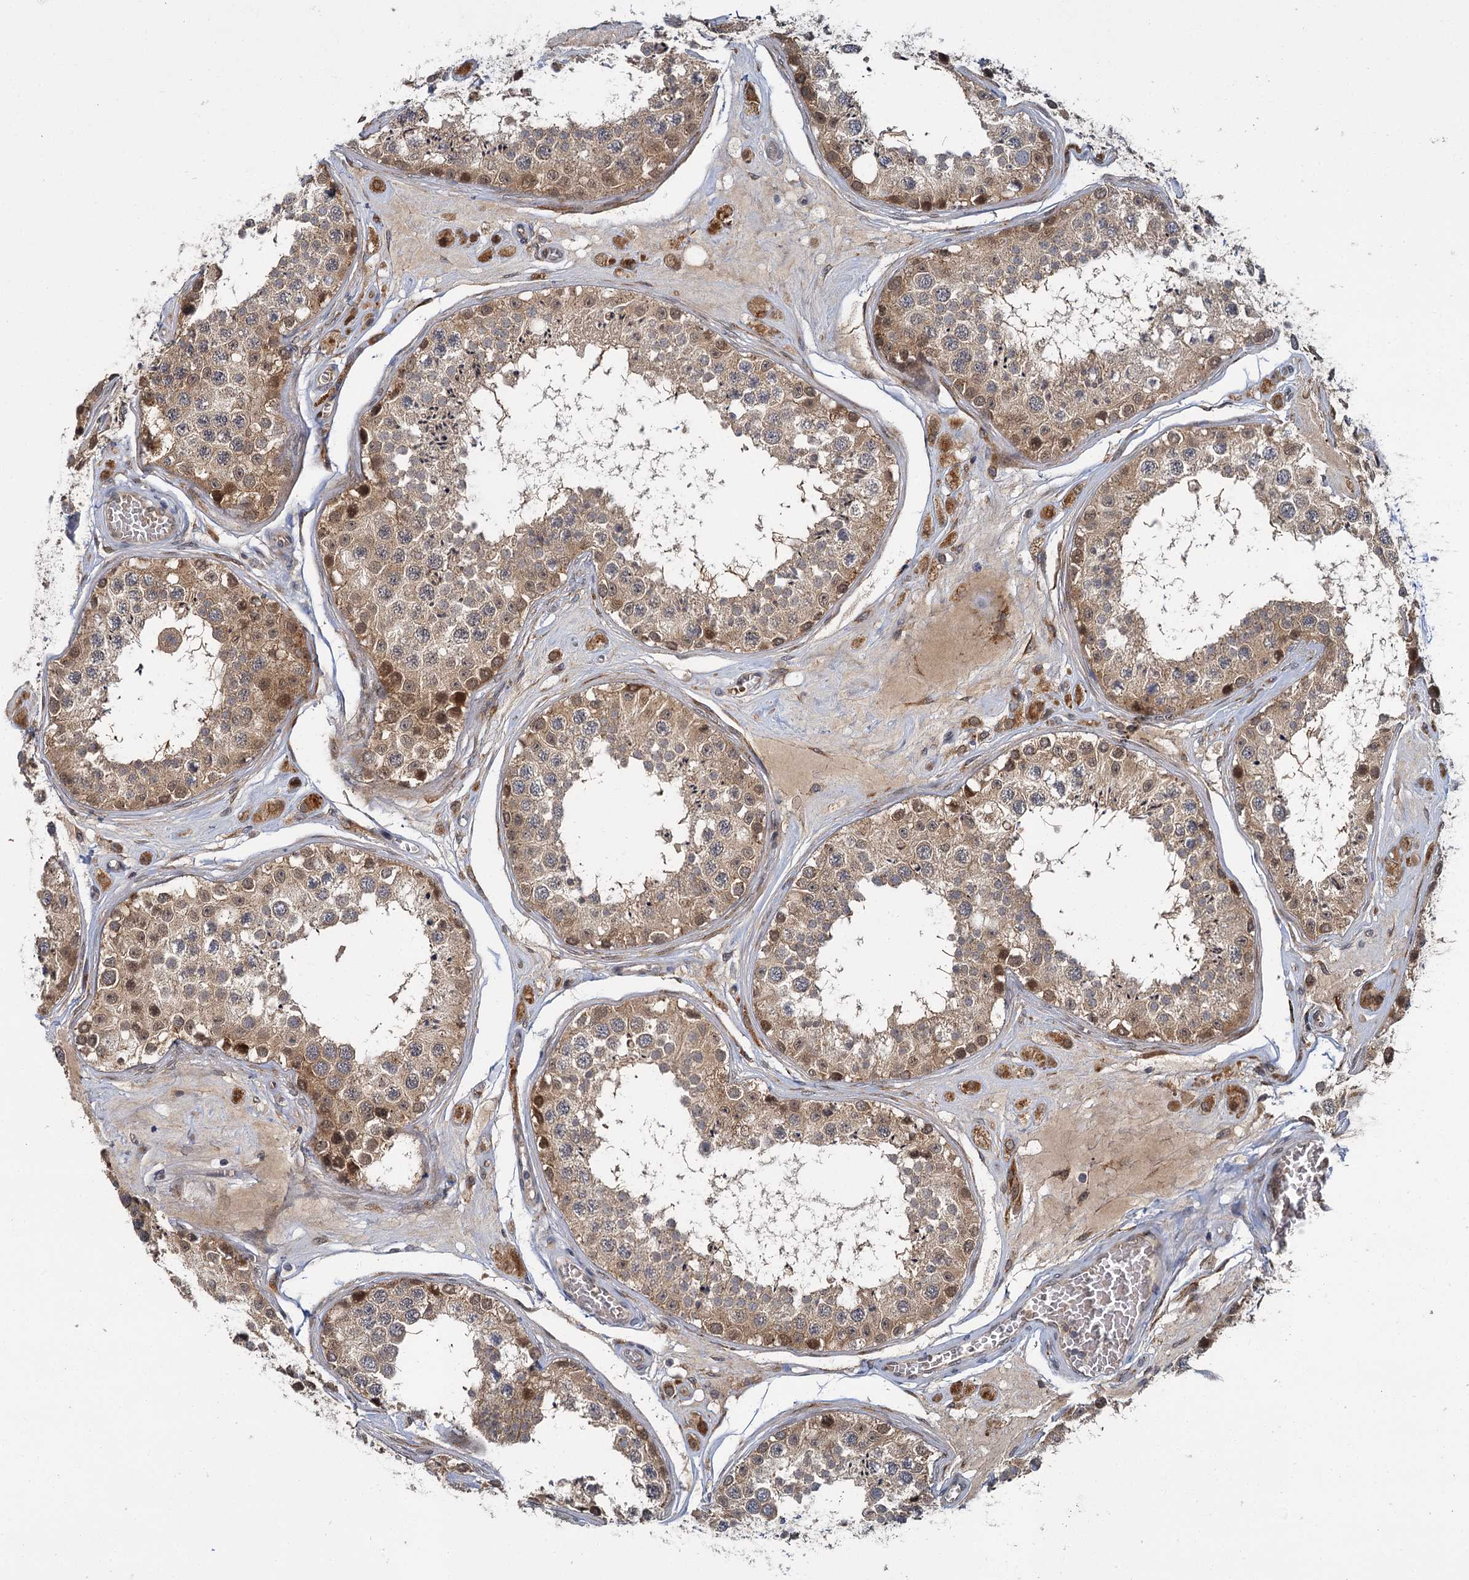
{"staining": {"intensity": "moderate", "quantity": ">75%", "location": "cytoplasmic/membranous"}, "tissue": "testis", "cell_type": "Cells in seminiferous ducts", "image_type": "normal", "snomed": [{"axis": "morphology", "description": "Normal tissue, NOS"}, {"axis": "topography", "description": "Testis"}], "caption": "Immunohistochemistry (IHC) micrograph of unremarkable human testis stained for a protein (brown), which exhibits medium levels of moderate cytoplasmic/membranous staining in approximately >75% of cells in seminiferous ducts.", "gene": "APBA2", "patient": {"sex": "male", "age": 25}}